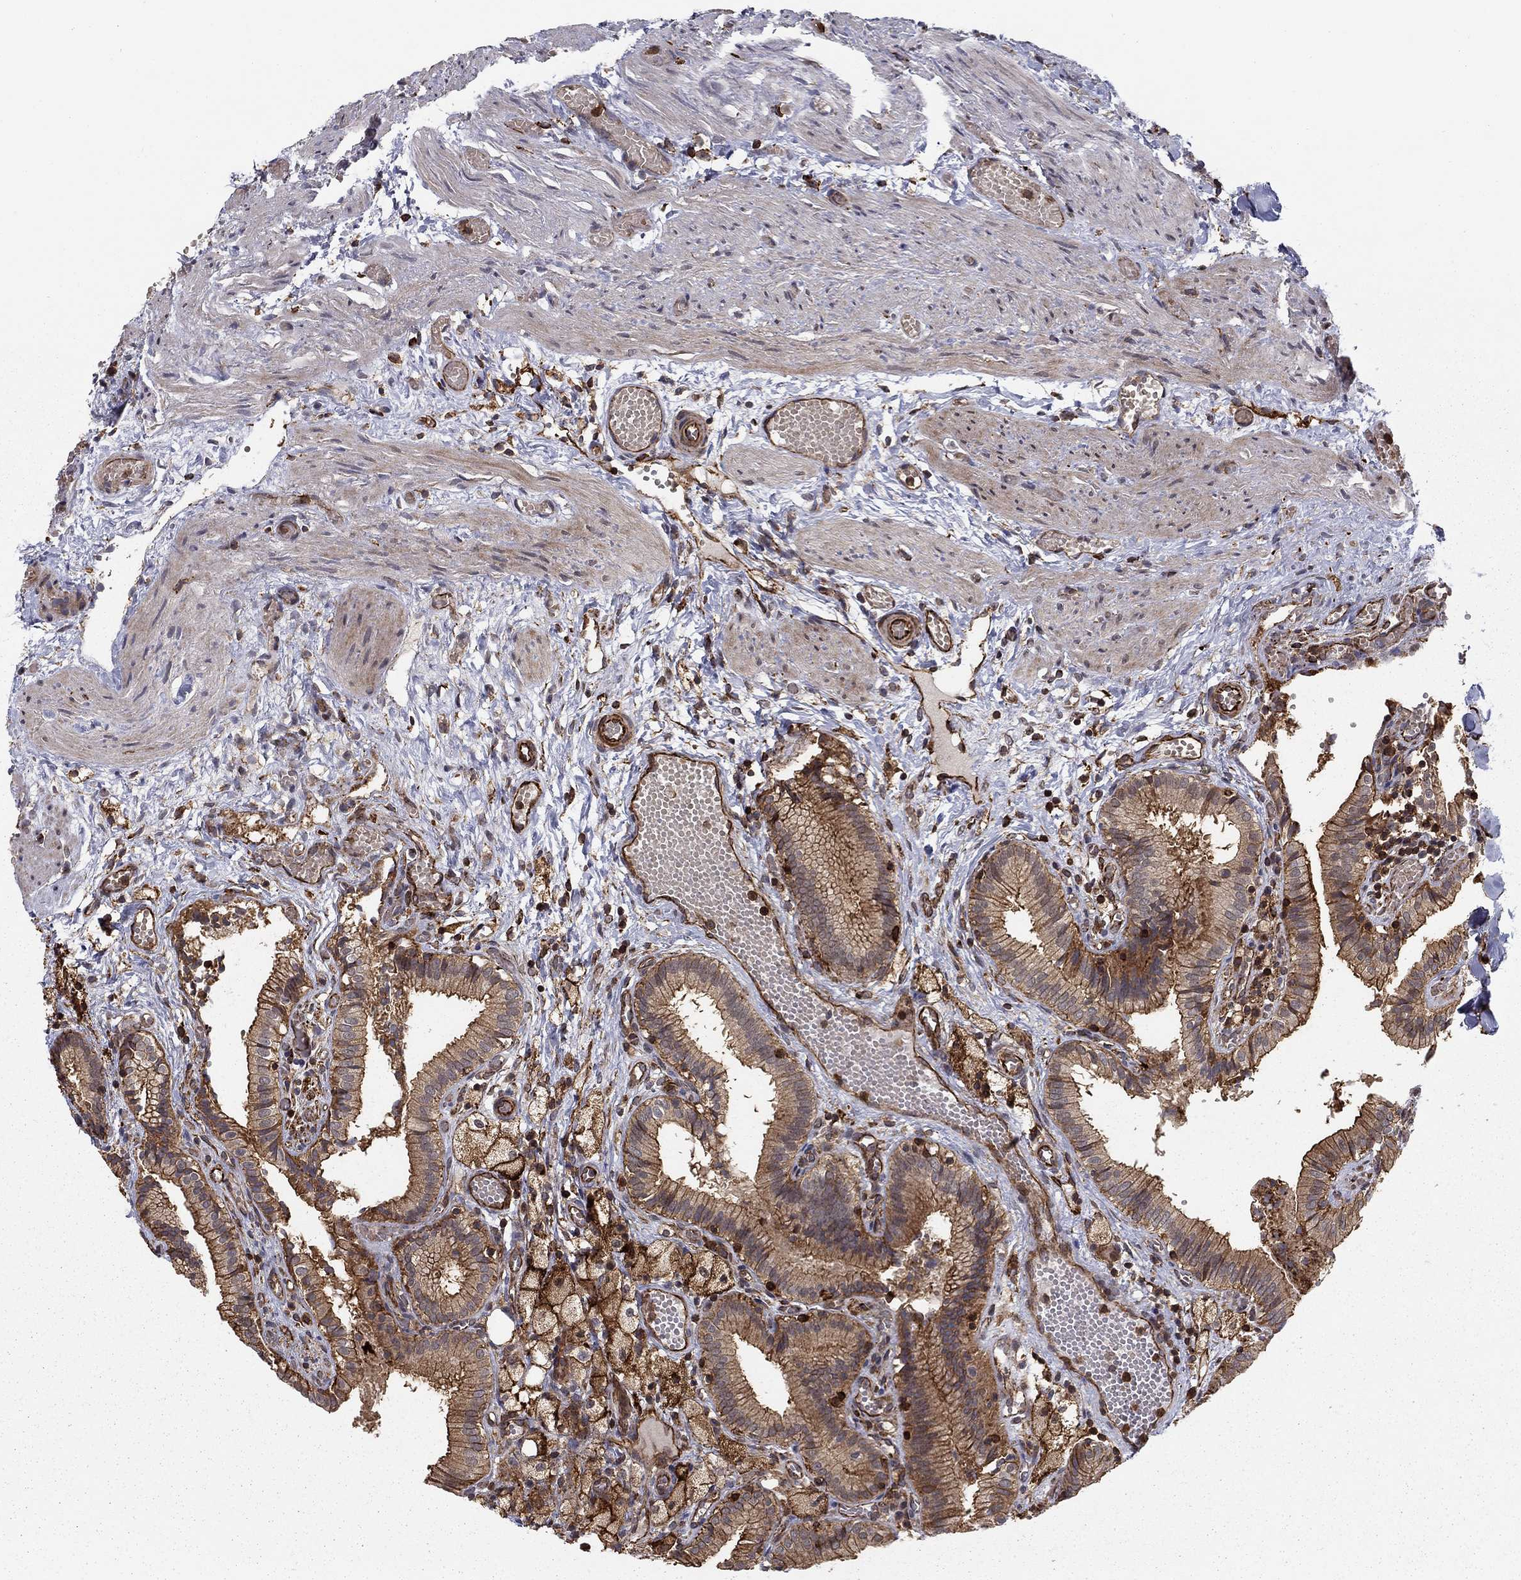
{"staining": {"intensity": "moderate", "quantity": "25%-75%", "location": "cytoplasmic/membranous"}, "tissue": "gallbladder", "cell_type": "Glandular cells", "image_type": "normal", "snomed": [{"axis": "morphology", "description": "Normal tissue, NOS"}, {"axis": "topography", "description": "Gallbladder"}], "caption": "A high-resolution micrograph shows immunohistochemistry staining of unremarkable gallbladder, which shows moderate cytoplasmic/membranous expression in approximately 25%-75% of glandular cells.", "gene": "ADM", "patient": {"sex": "female", "age": 24}}